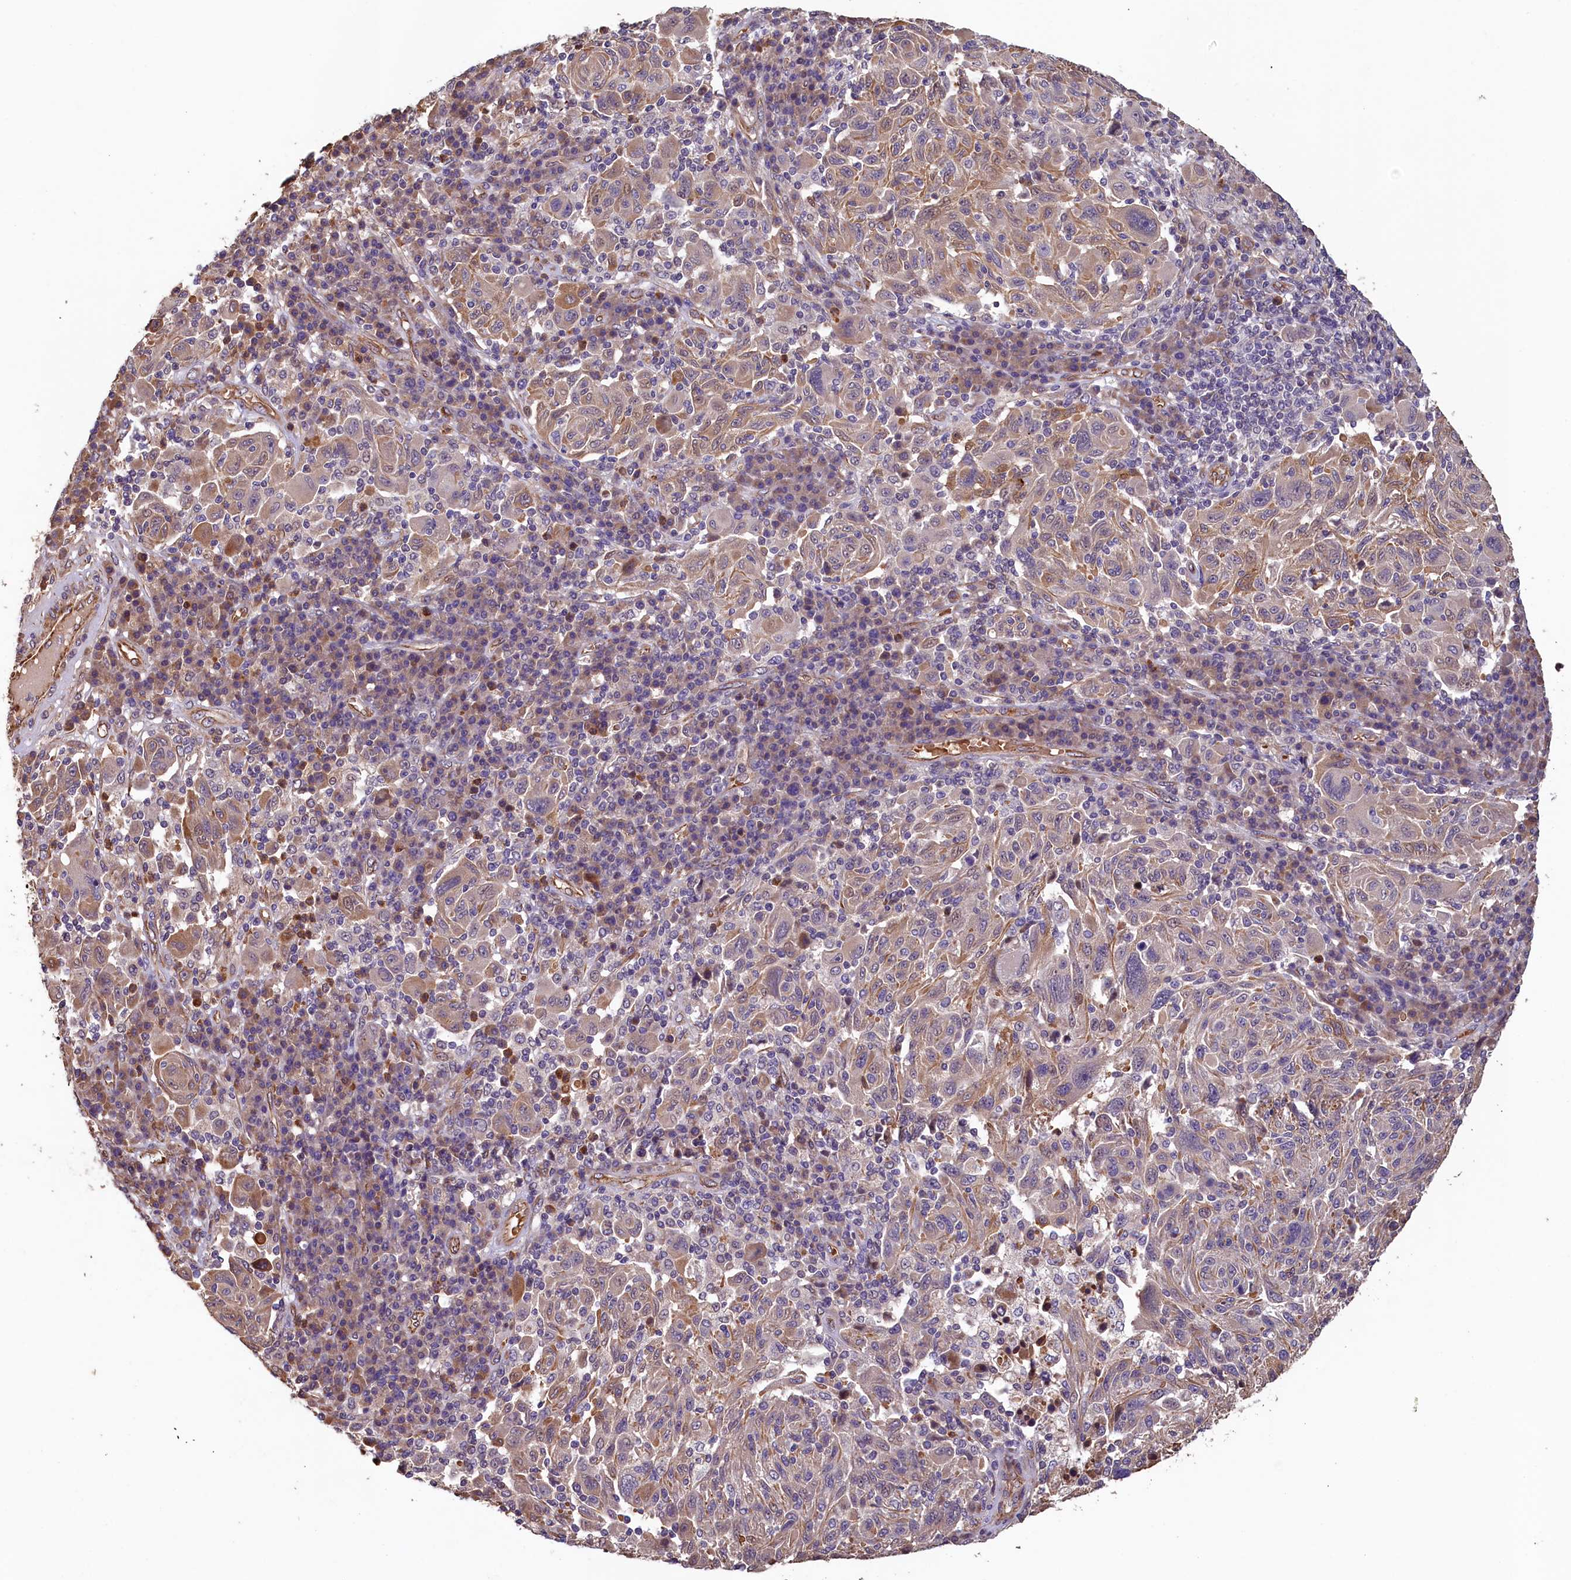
{"staining": {"intensity": "weak", "quantity": "<25%", "location": "cytoplasmic/membranous"}, "tissue": "melanoma", "cell_type": "Tumor cells", "image_type": "cancer", "snomed": [{"axis": "morphology", "description": "Malignant melanoma, NOS"}, {"axis": "topography", "description": "Skin"}], "caption": "DAB immunohistochemical staining of human melanoma displays no significant staining in tumor cells.", "gene": "ACSBG1", "patient": {"sex": "male", "age": 53}}